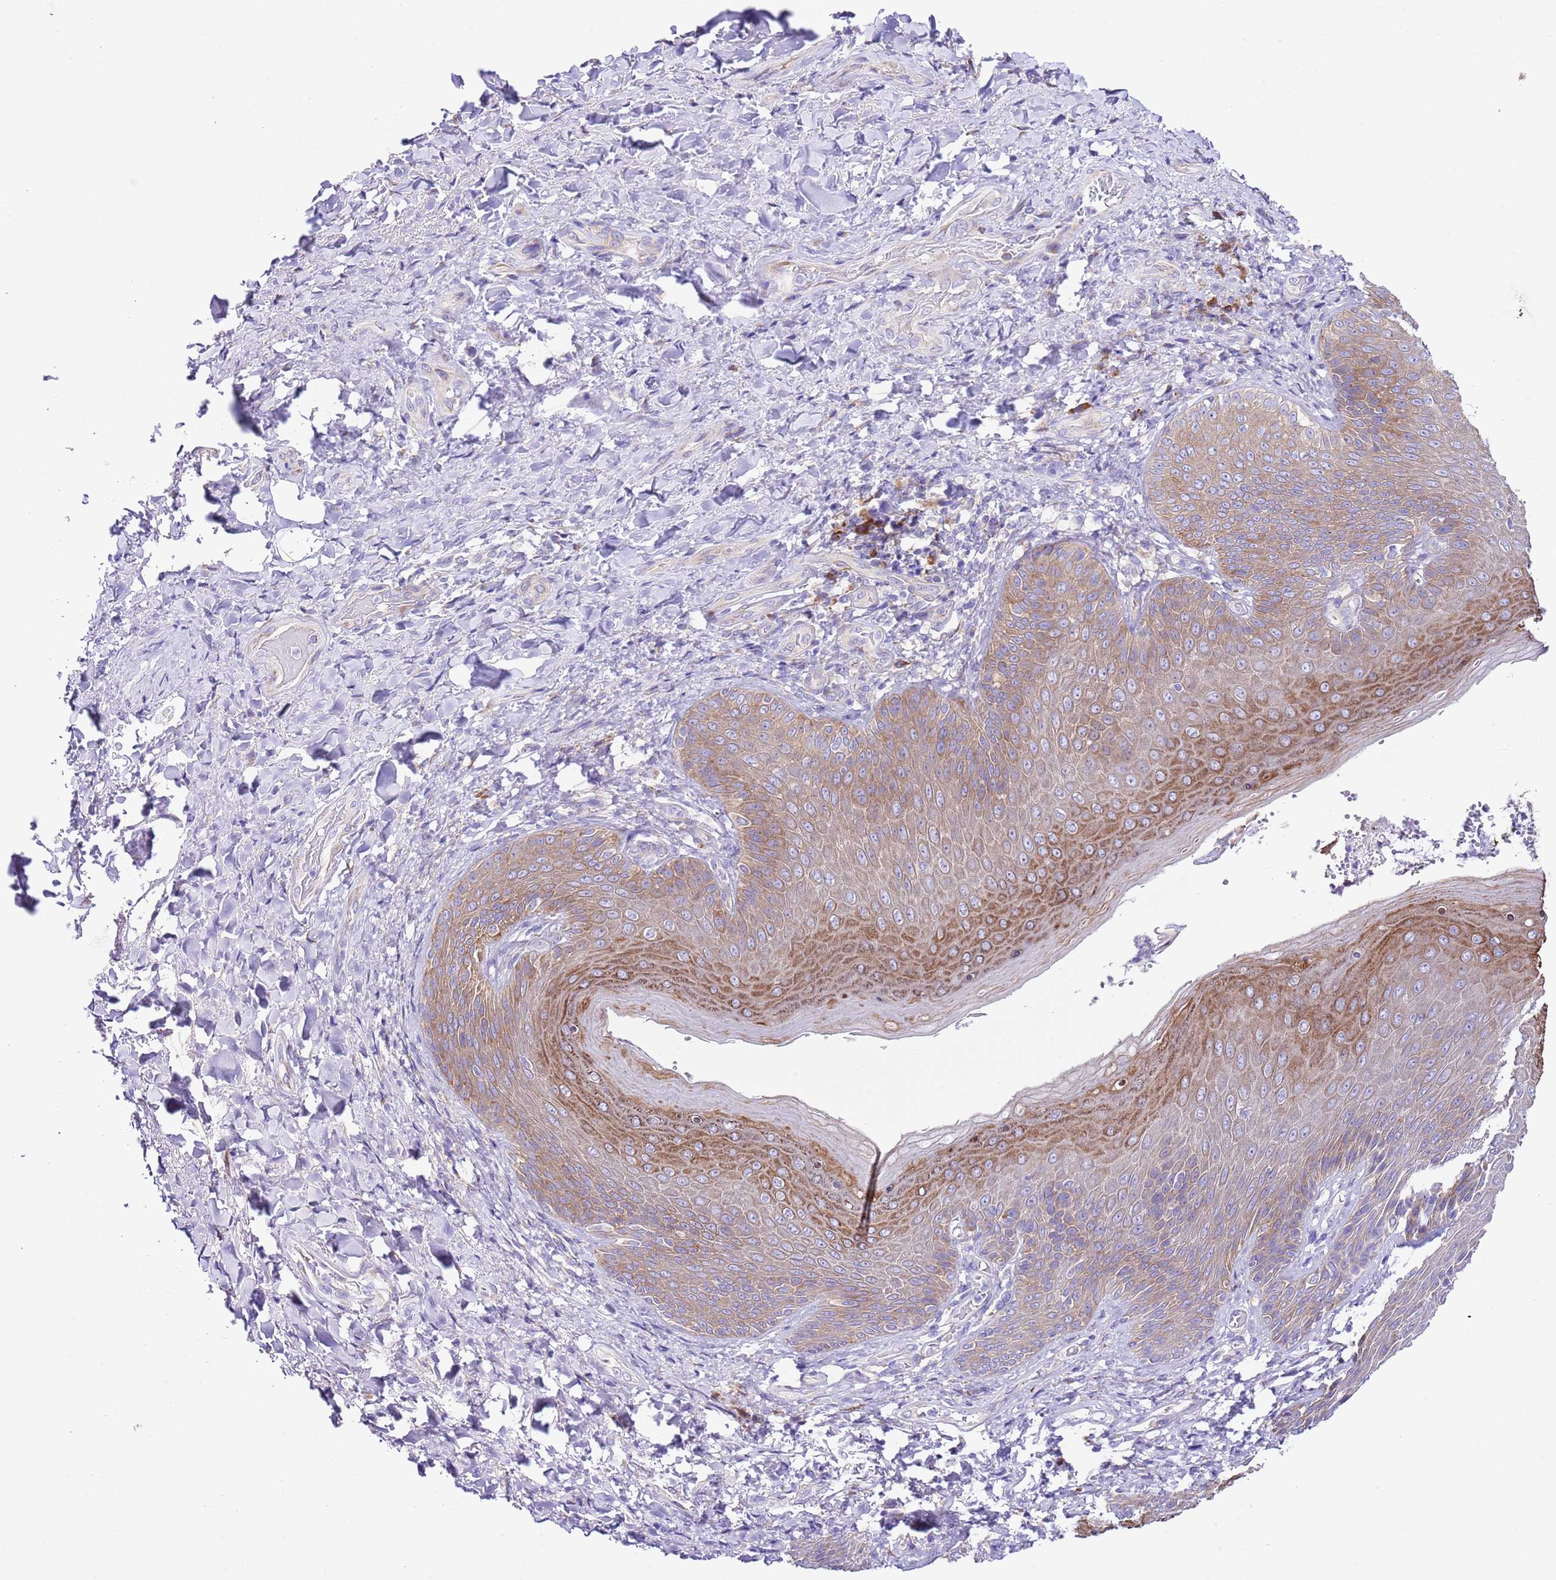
{"staining": {"intensity": "strong", "quantity": "25%-75%", "location": "cytoplasmic/membranous"}, "tissue": "skin", "cell_type": "Epidermal cells", "image_type": "normal", "snomed": [{"axis": "morphology", "description": "Normal tissue, NOS"}, {"axis": "topography", "description": "Anal"}], "caption": "Strong cytoplasmic/membranous expression is identified in approximately 25%-75% of epidermal cells in normal skin. (DAB = brown stain, brightfield microscopy at high magnification).", "gene": "RPS10", "patient": {"sex": "female", "age": 89}}